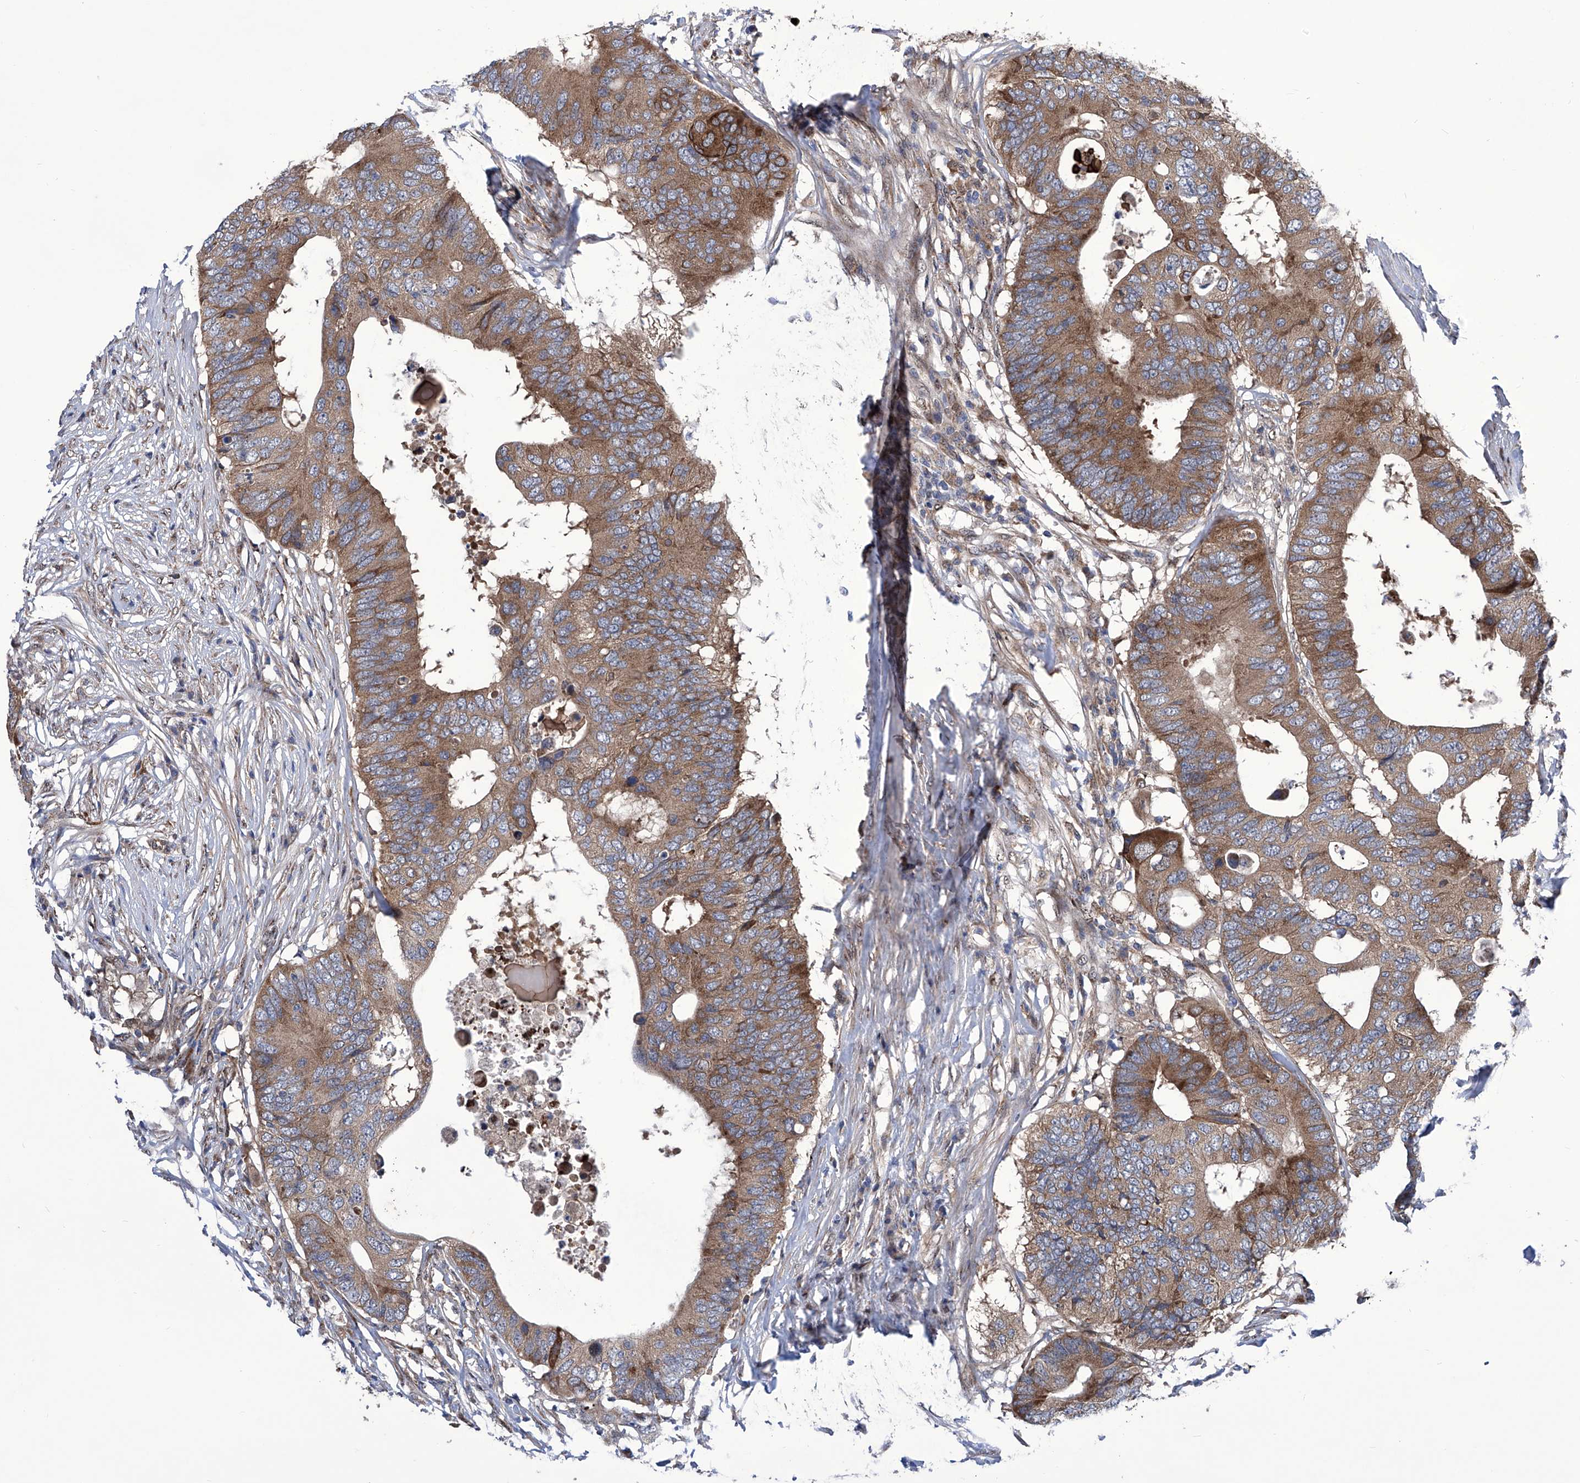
{"staining": {"intensity": "moderate", "quantity": ">75%", "location": "cytoplasmic/membranous"}, "tissue": "colorectal cancer", "cell_type": "Tumor cells", "image_type": "cancer", "snomed": [{"axis": "morphology", "description": "Adenocarcinoma, NOS"}, {"axis": "topography", "description": "Colon"}], "caption": "A brown stain shows moderate cytoplasmic/membranous expression of a protein in human colorectal cancer (adenocarcinoma) tumor cells.", "gene": "KTI12", "patient": {"sex": "male", "age": 71}}